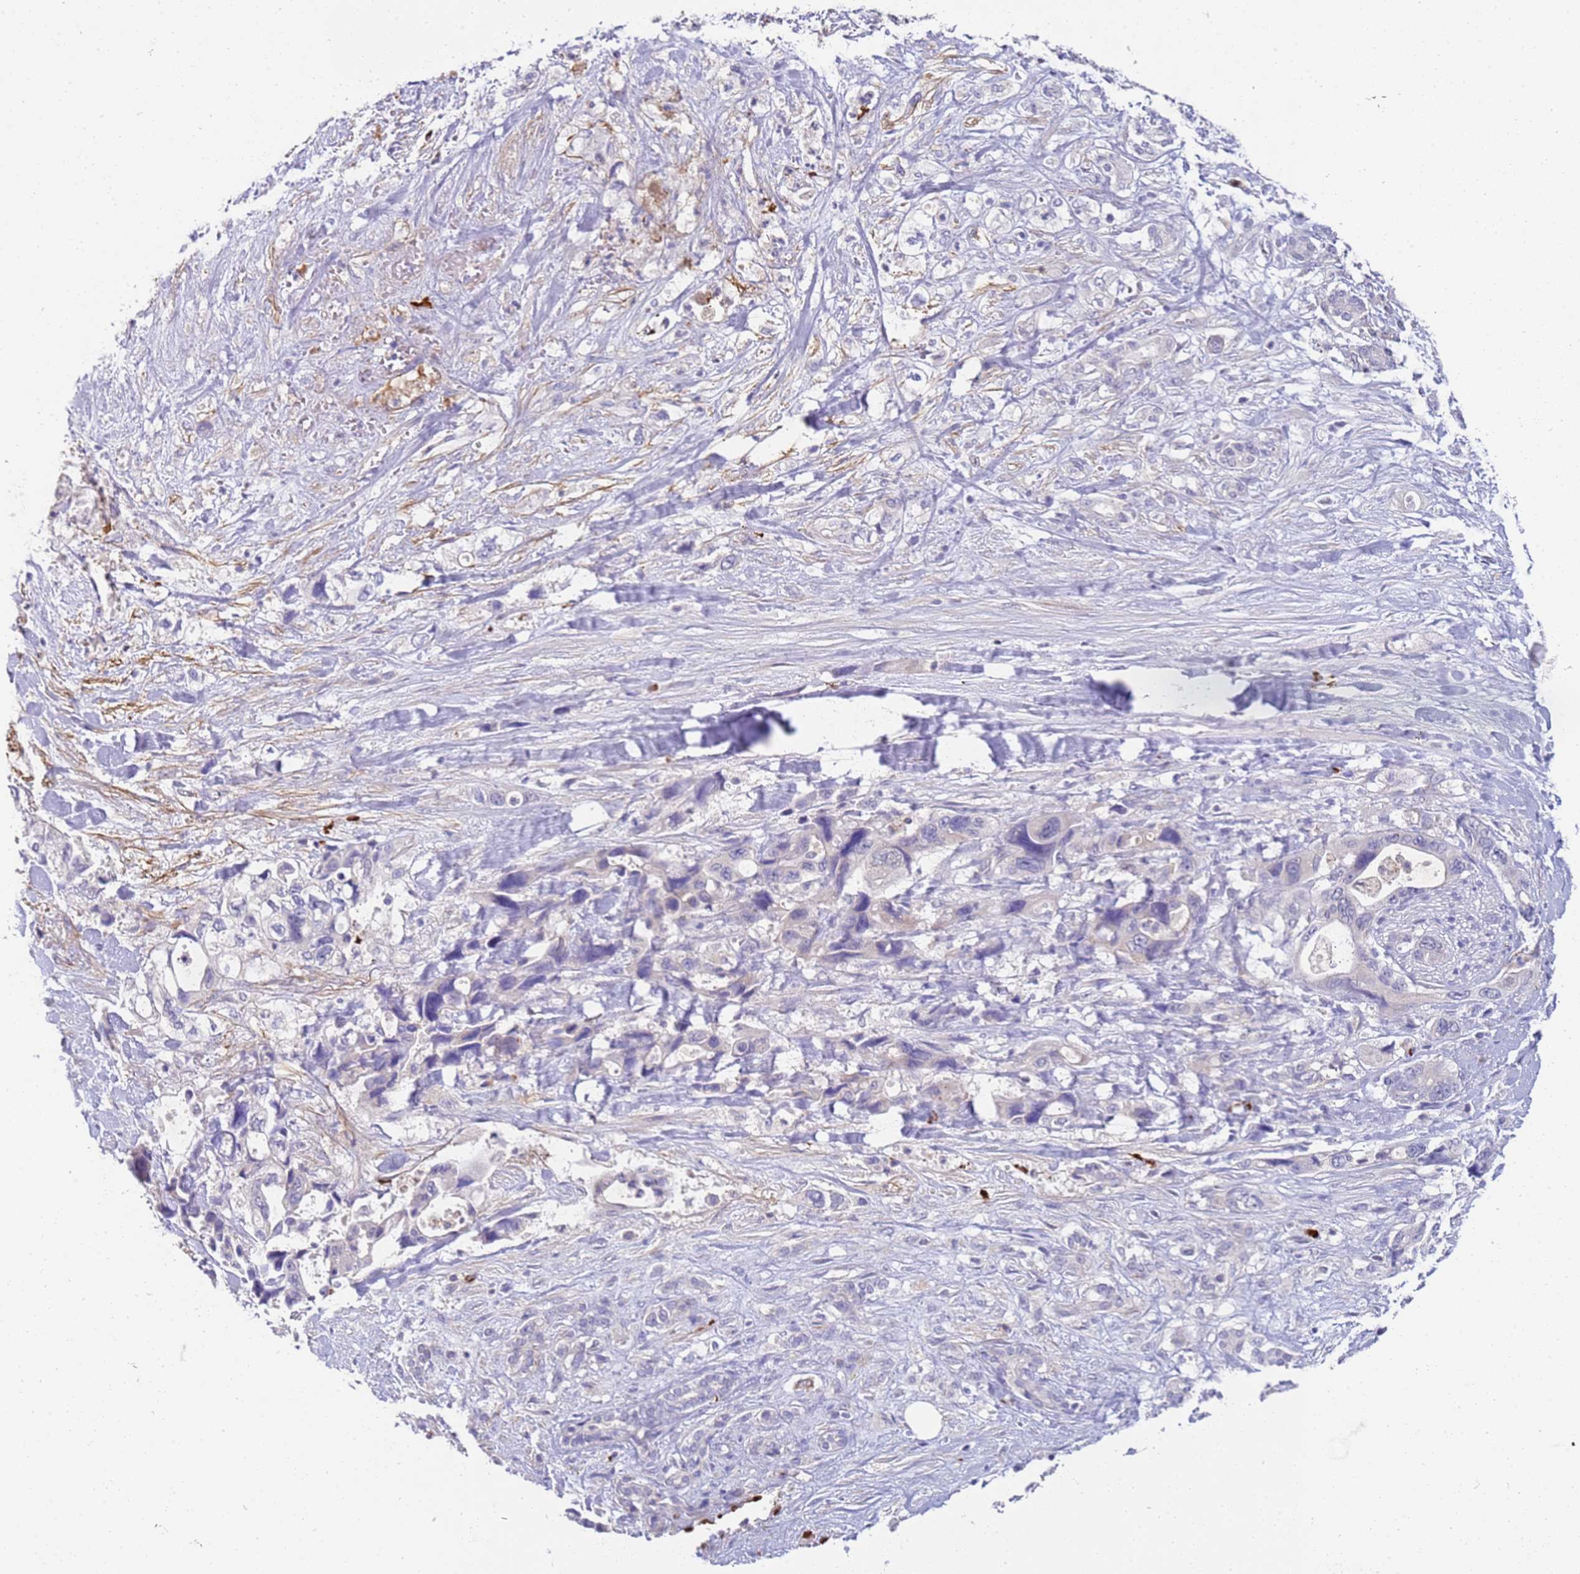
{"staining": {"intensity": "negative", "quantity": "none", "location": "none"}, "tissue": "pancreatic cancer", "cell_type": "Tumor cells", "image_type": "cancer", "snomed": [{"axis": "morphology", "description": "Adenocarcinoma, NOS"}, {"axis": "topography", "description": "Pancreas"}], "caption": "A micrograph of pancreatic cancer (adenocarcinoma) stained for a protein exhibits no brown staining in tumor cells.", "gene": "STK25", "patient": {"sex": "male", "age": 46}}